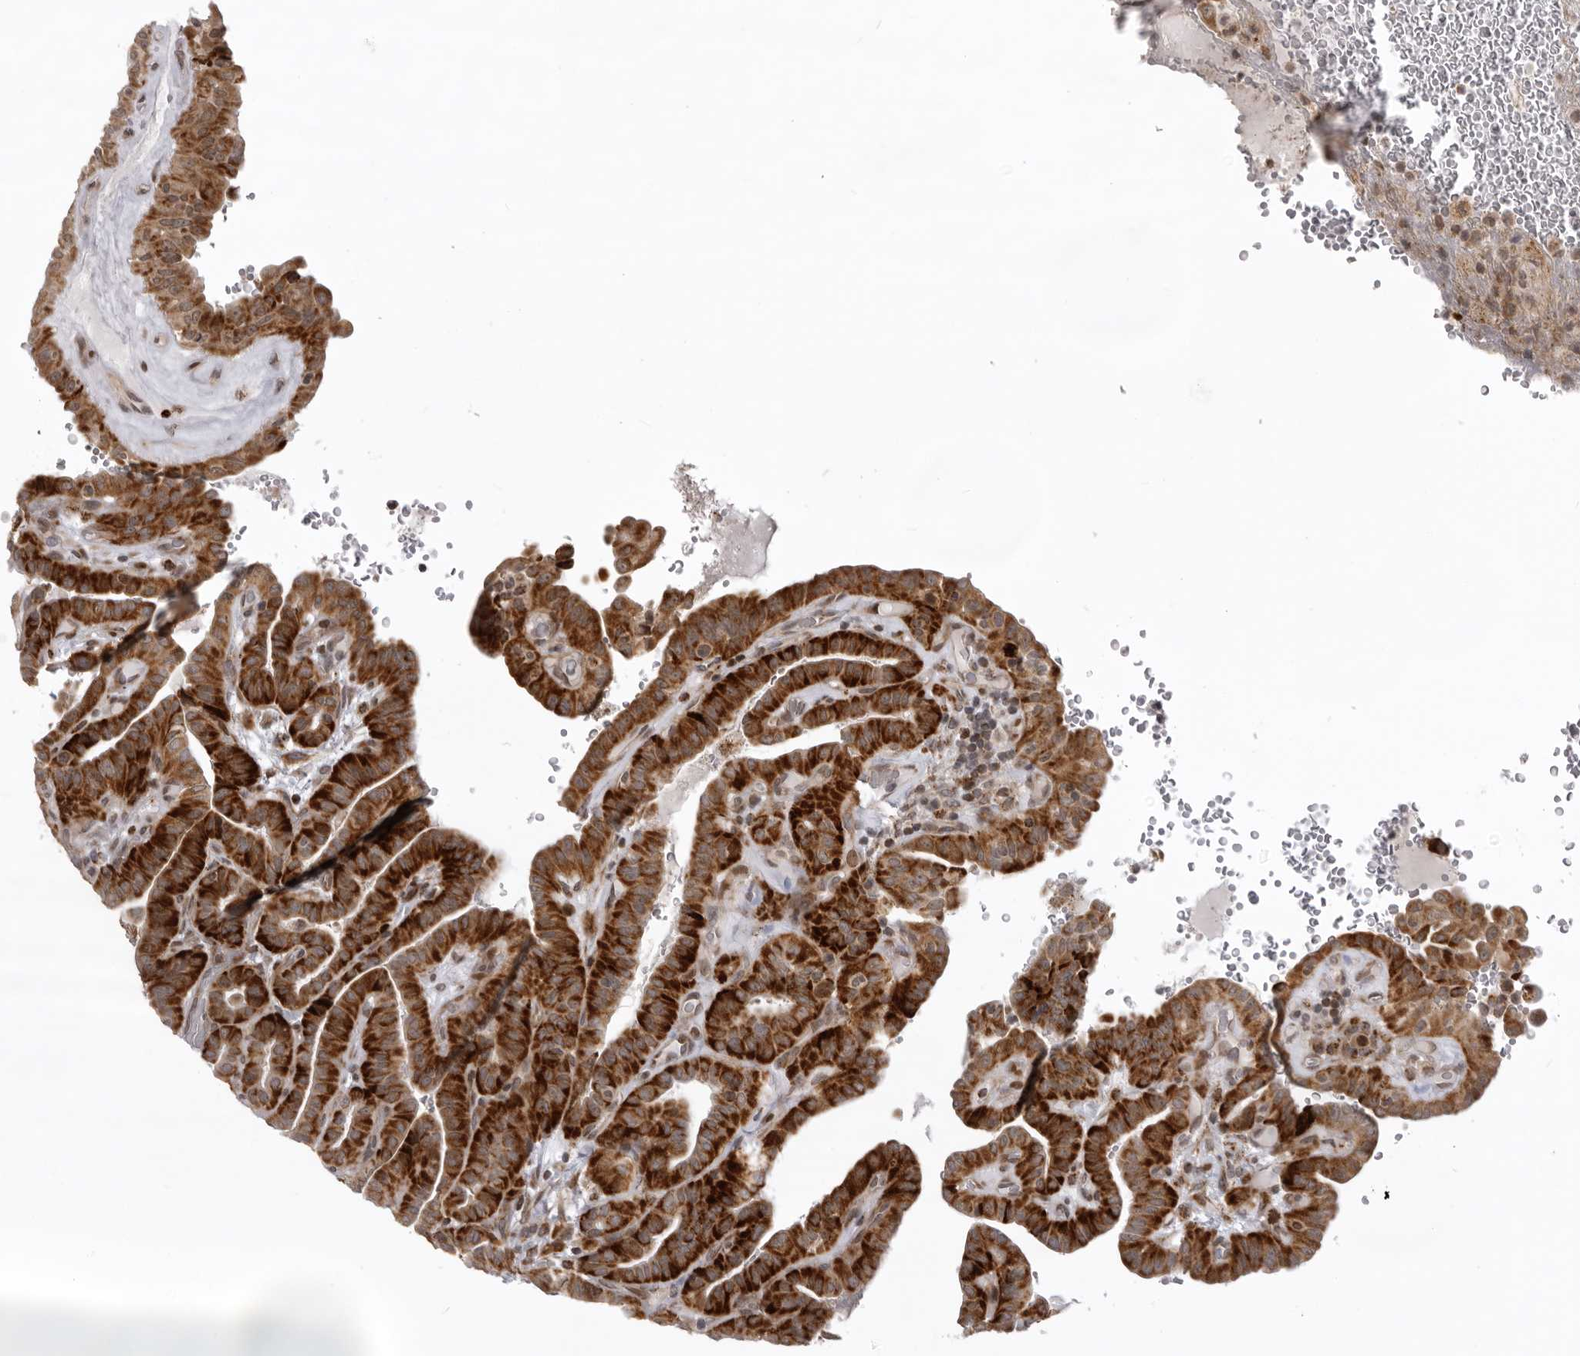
{"staining": {"intensity": "strong", "quantity": ">75%", "location": "cytoplasmic/membranous"}, "tissue": "thyroid cancer", "cell_type": "Tumor cells", "image_type": "cancer", "snomed": [{"axis": "morphology", "description": "Papillary adenocarcinoma, NOS"}, {"axis": "topography", "description": "Thyroid gland"}], "caption": "IHC (DAB) staining of human thyroid cancer demonstrates strong cytoplasmic/membranous protein expression in about >75% of tumor cells.", "gene": "C1orf109", "patient": {"sex": "male", "age": 77}}